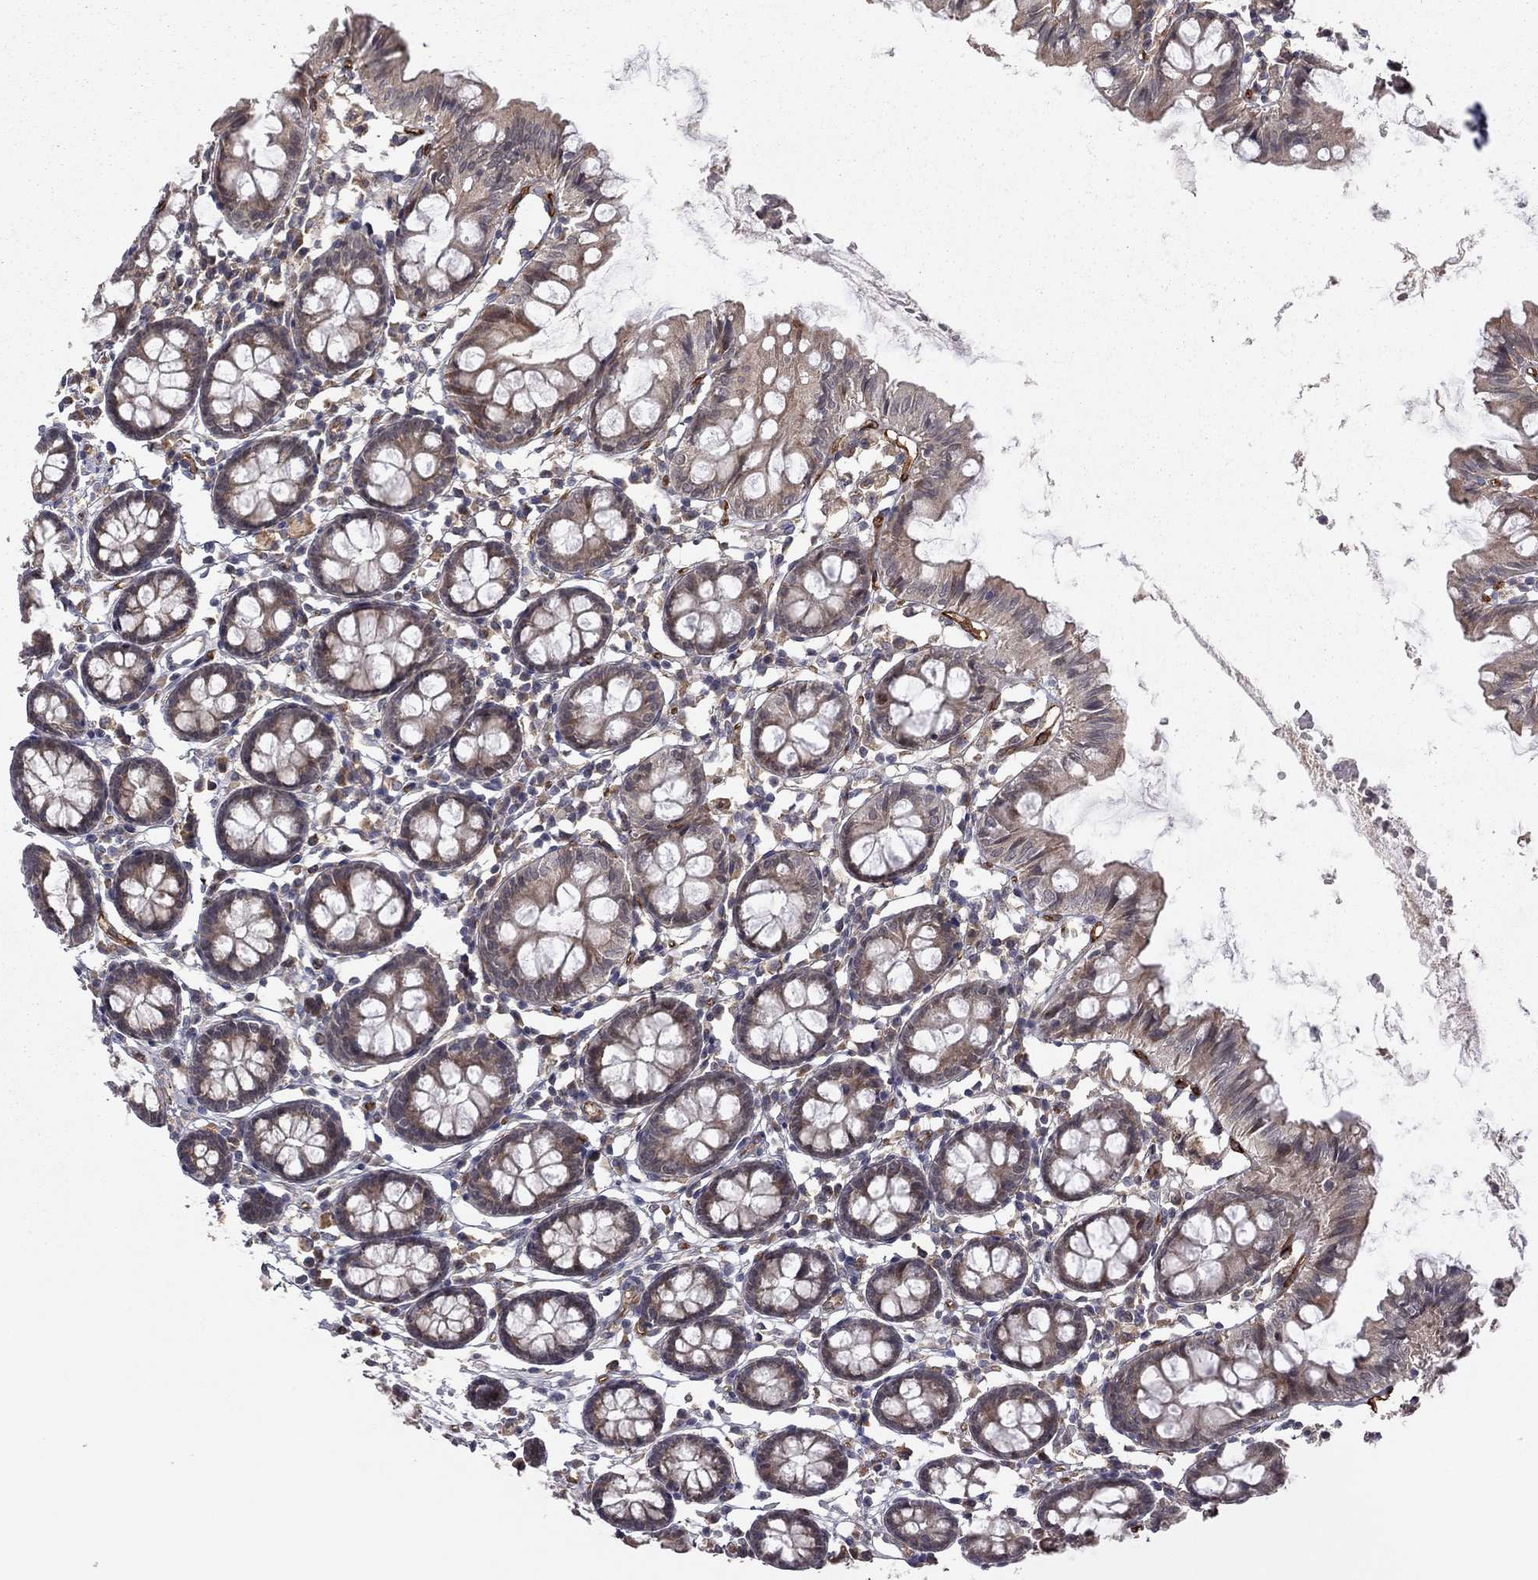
{"staining": {"intensity": "negative", "quantity": "none", "location": "none"}, "tissue": "colon", "cell_type": "Endothelial cells", "image_type": "normal", "snomed": [{"axis": "morphology", "description": "Normal tissue, NOS"}, {"axis": "topography", "description": "Colon"}], "caption": "DAB immunohistochemical staining of benign human colon reveals no significant expression in endothelial cells.", "gene": "EXOC3L2", "patient": {"sex": "female", "age": 84}}